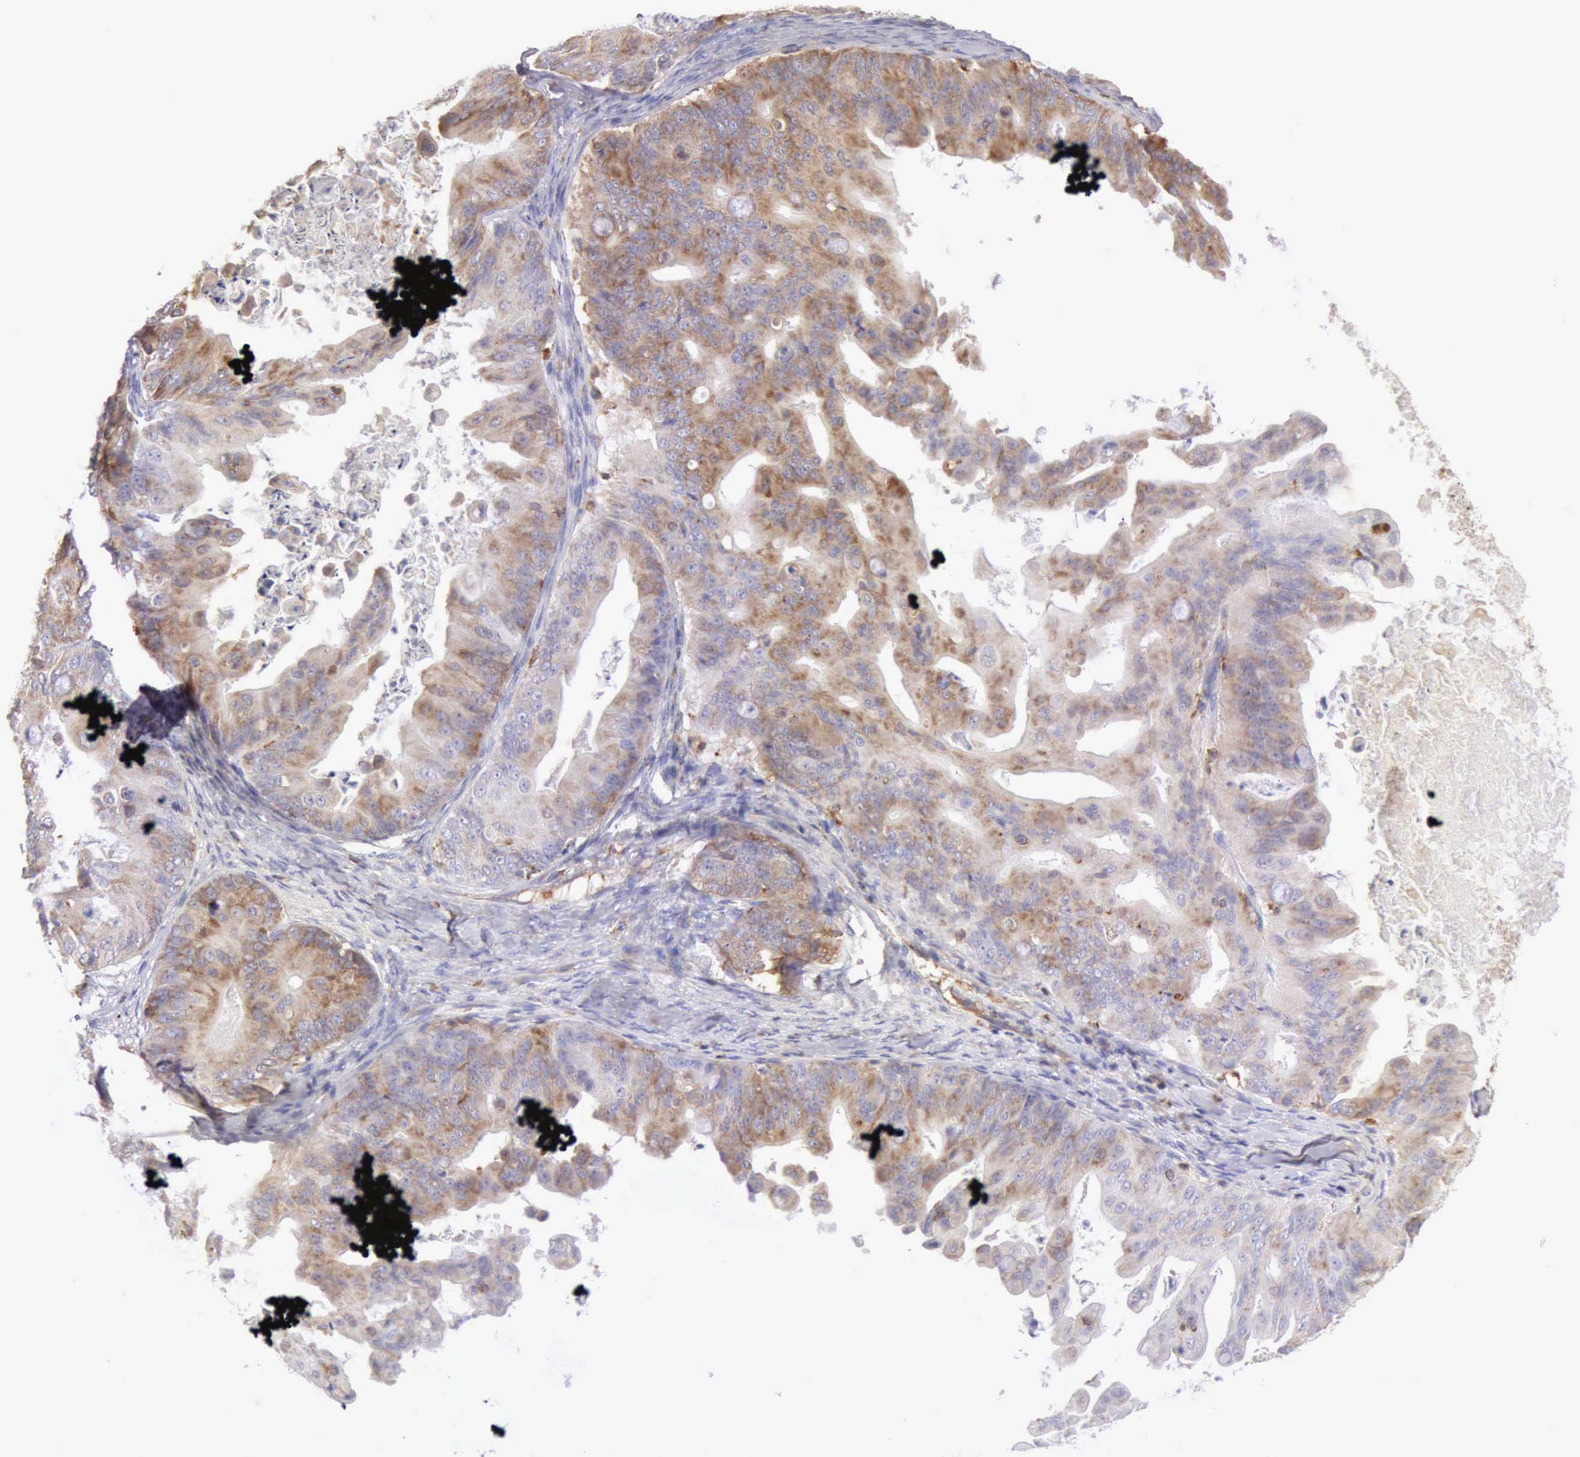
{"staining": {"intensity": "moderate", "quantity": "25%-75%", "location": "cytoplasmic/membranous"}, "tissue": "ovarian cancer", "cell_type": "Tumor cells", "image_type": "cancer", "snomed": [{"axis": "morphology", "description": "Cystadenocarcinoma, mucinous, NOS"}, {"axis": "topography", "description": "Ovary"}], "caption": "Moderate cytoplasmic/membranous staining for a protein is present in approximately 25%-75% of tumor cells of ovarian mucinous cystadenocarcinoma using immunohistochemistry (IHC).", "gene": "ARHGAP4", "patient": {"sex": "female", "age": 37}}